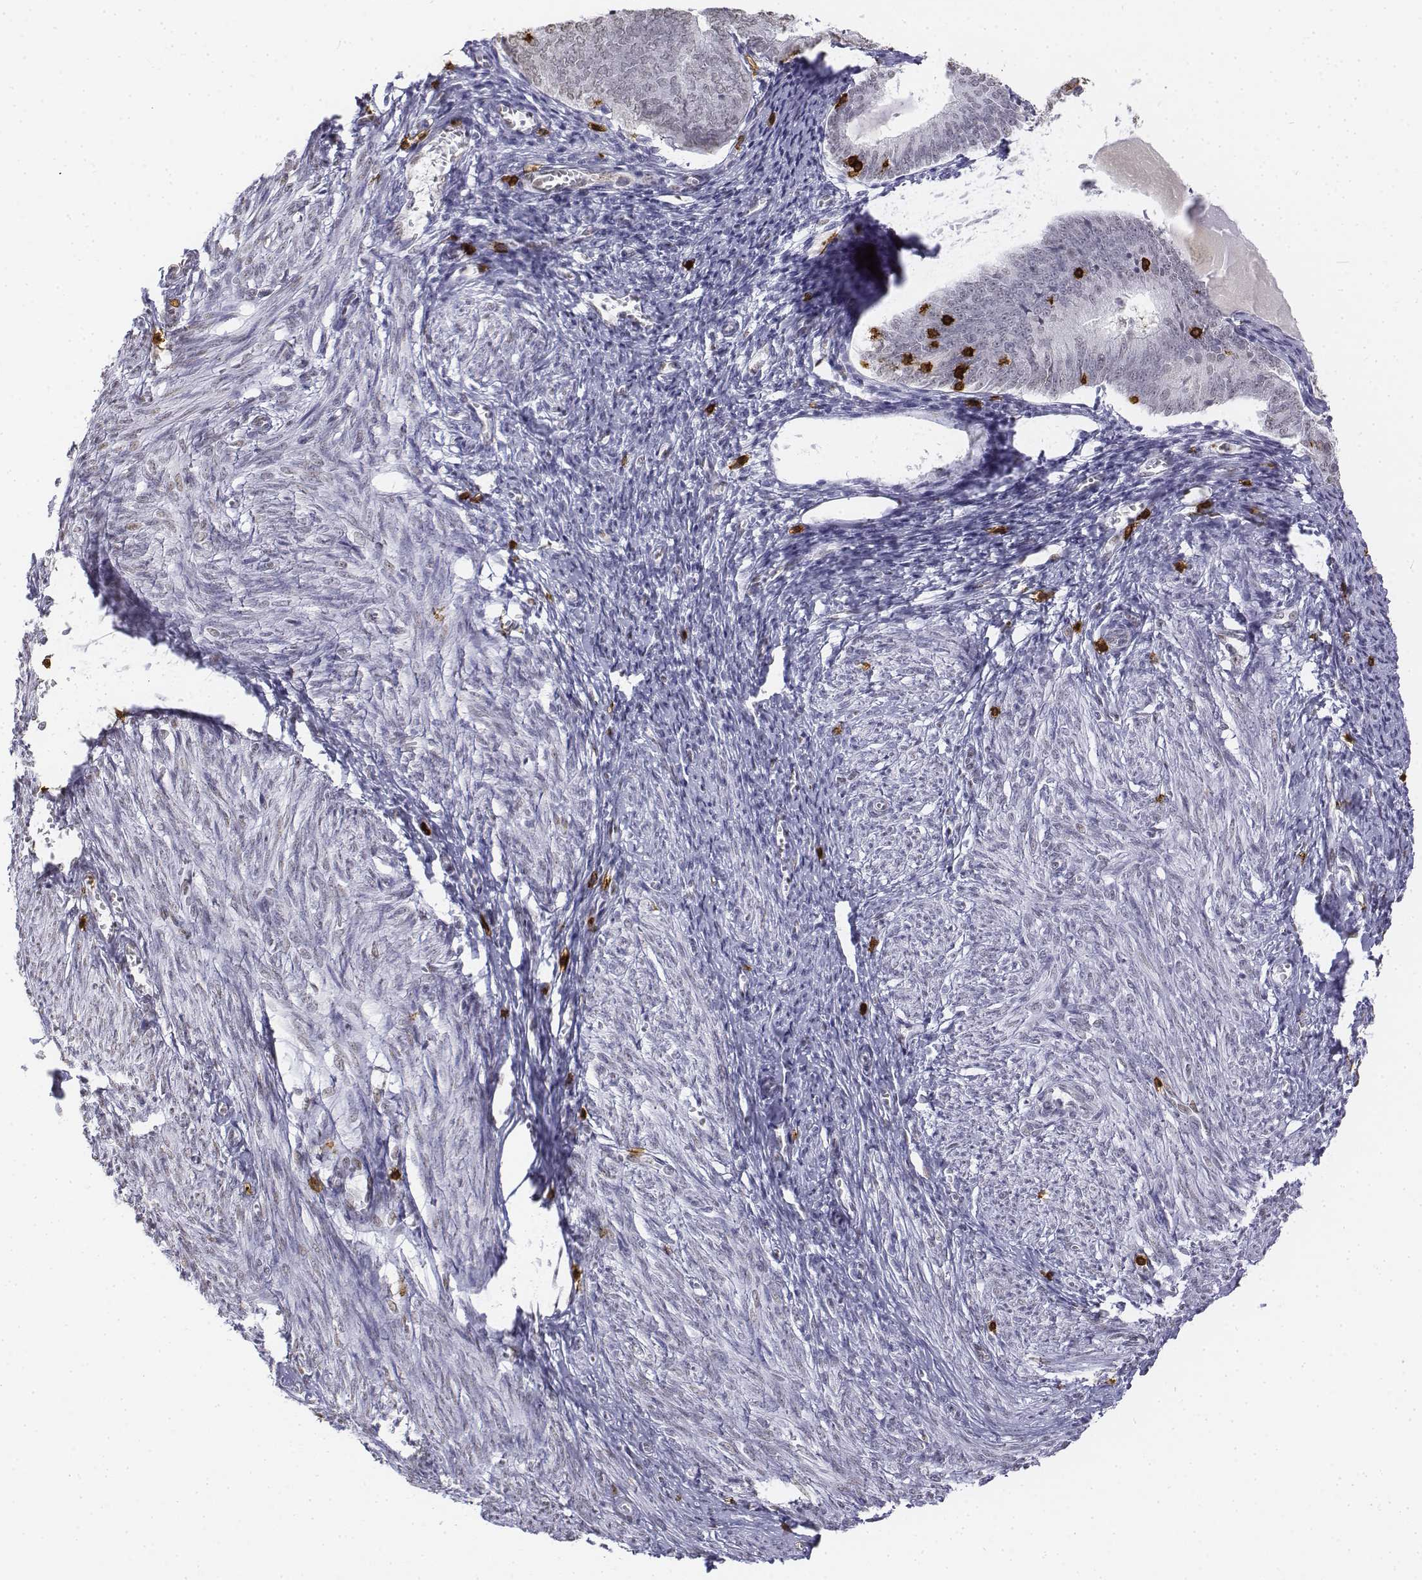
{"staining": {"intensity": "negative", "quantity": "none", "location": "none"}, "tissue": "endometrium", "cell_type": "Cells in endometrial stroma", "image_type": "normal", "snomed": [{"axis": "morphology", "description": "Normal tissue, NOS"}, {"axis": "topography", "description": "Endometrium"}], "caption": "Endometrium stained for a protein using IHC reveals no expression cells in endometrial stroma.", "gene": "CD3E", "patient": {"sex": "female", "age": 50}}